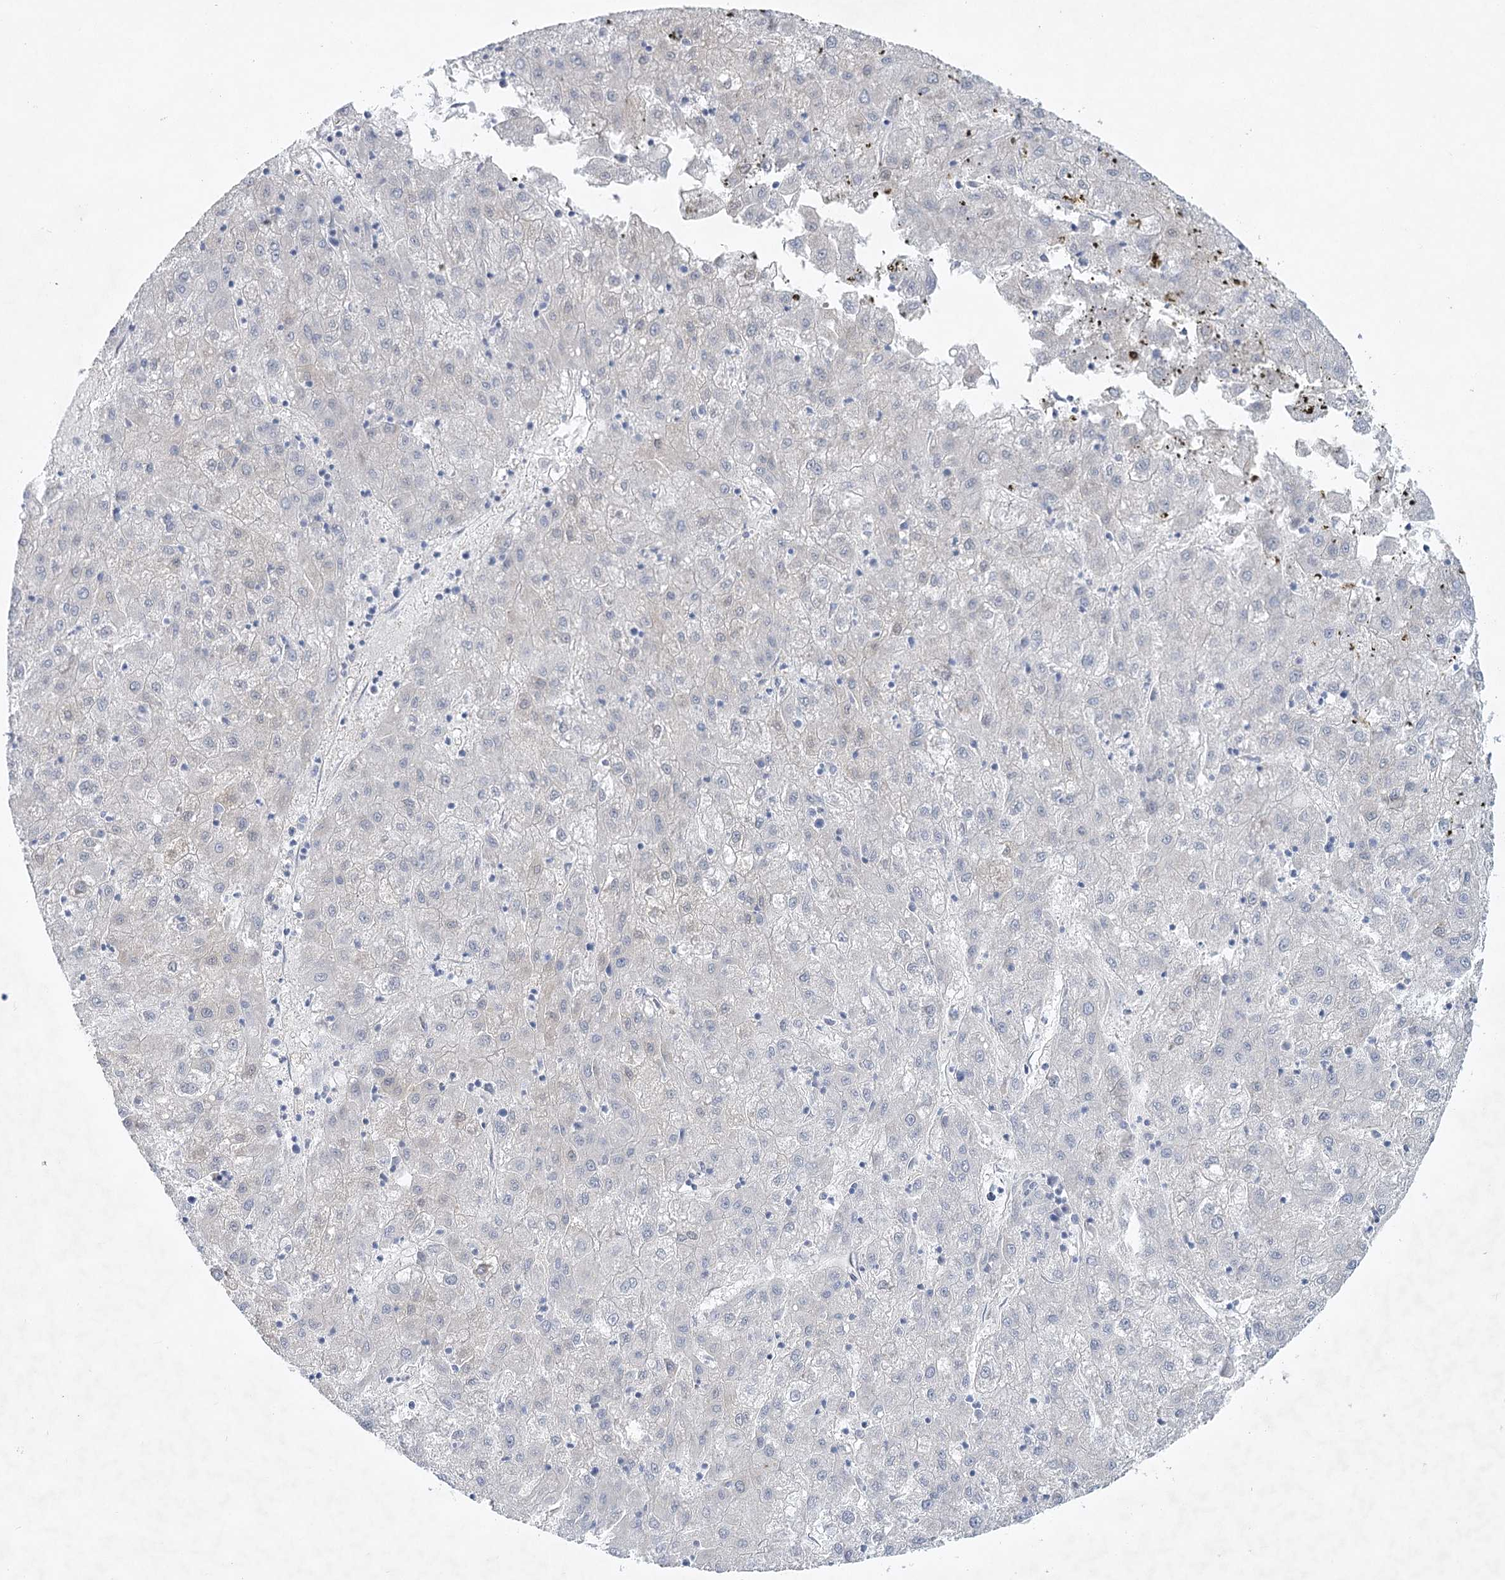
{"staining": {"intensity": "negative", "quantity": "none", "location": "none"}, "tissue": "liver cancer", "cell_type": "Tumor cells", "image_type": "cancer", "snomed": [{"axis": "morphology", "description": "Carcinoma, Hepatocellular, NOS"}, {"axis": "topography", "description": "Liver"}], "caption": "A histopathology image of hepatocellular carcinoma (liver) stained for a protein reveals no brown staining in tumor cells.", "gene": "AAMDC", "patient": {"sex": "male", "age": 72}}